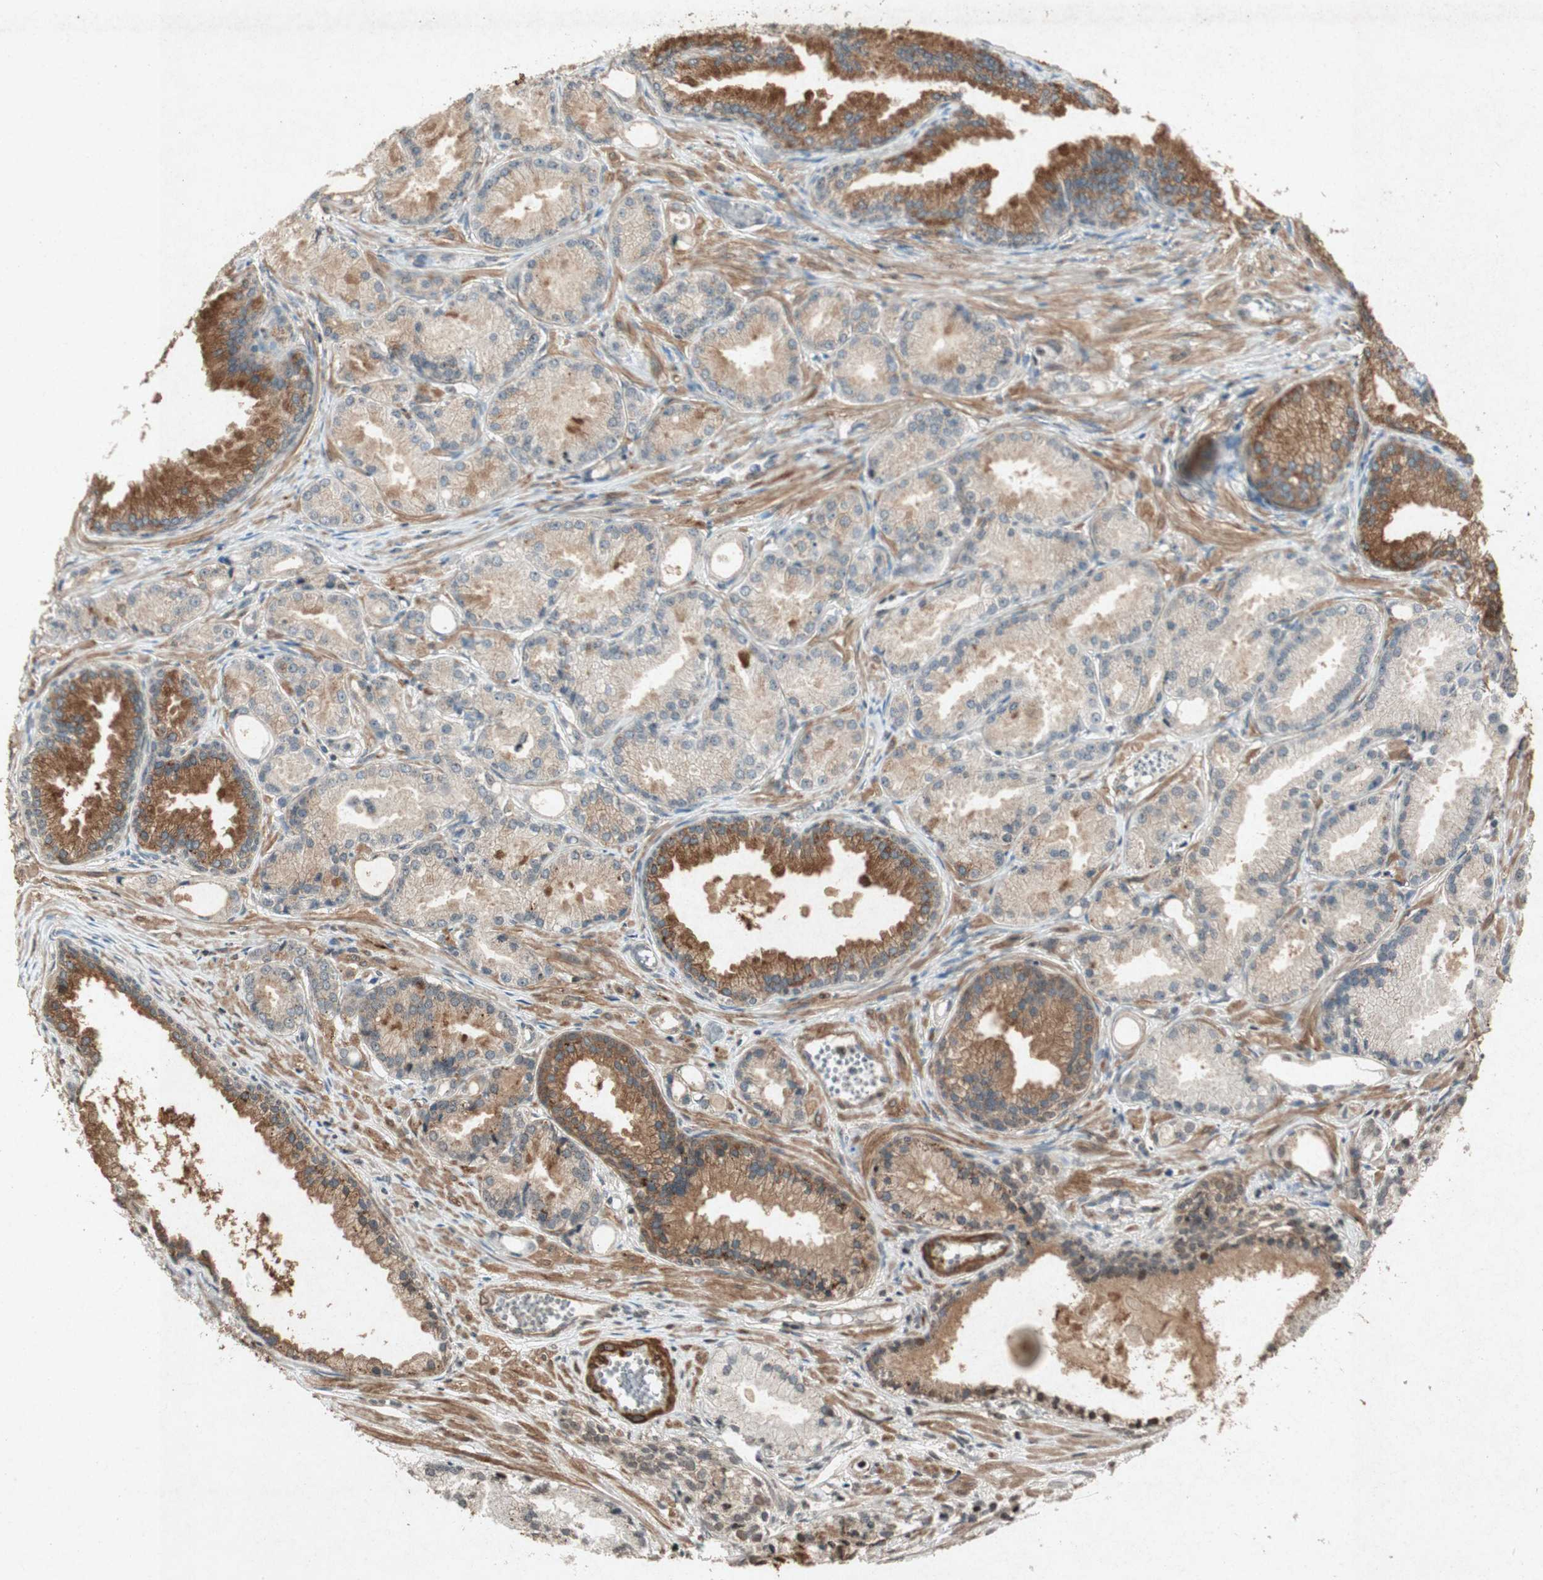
{"staining": {"intensity": "moderate", "quantity": "25%-75%", "location": "cytoplasmic/membranous"}, "tissue": "prostate cancer", "cell_type": "Tumor cells", "image_type": "cancer", "snomed": [{"axis": "morphology", "description": "Adenocarcinoma, Low grade"}, {"axis": "topography", "description": "Prostate"}], "caption": "Immunohistochemistry of prostate low-grade adenocarcinoma reveals medium levels of moderate cytoplasmic/membranous staining in approximately 25%-75% of tumor cells.", "gene": "PRKG1", "patient": {"sex": "male", "age": 72}}